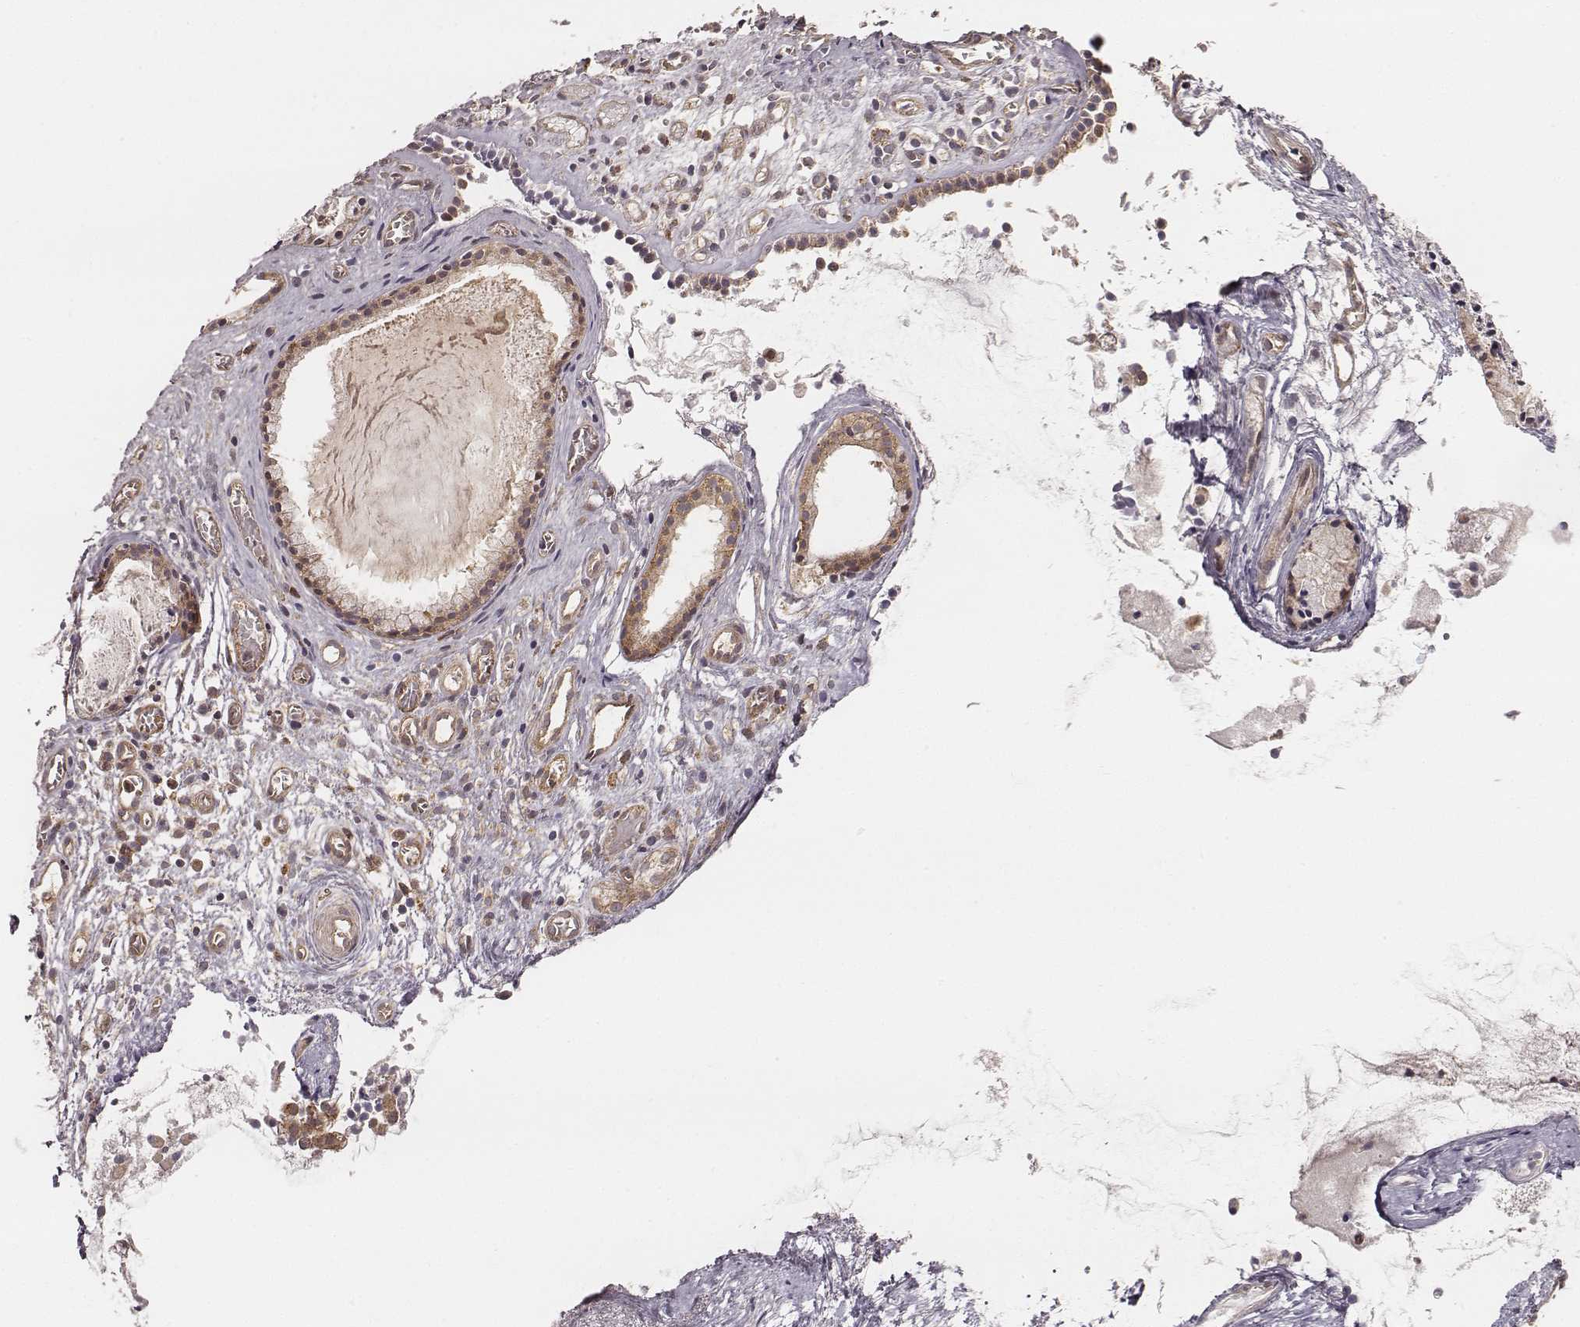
{"staining": {"intensity": "strong", "quantity": ">75%", "location": "cytoplasmic/membranous"}, "tissue": "nasopharynx", "cell_type": "Respiratory epithelial cells", "image_type": "normal", "snomed": [{"axis": "morphology", "description": "Normal tissue, NOS"}, {"axis": "topography", "description": "Nasopharynx"}], "caption": "DAB immunohistochemical staining of benign nasopharynx reveals strong cytoplasmic/membranous protein staining in approximately >75% of respiratory epithelial cells.", "gene": "VPS26A", "patient": {"sex": "male", "age": 31}}